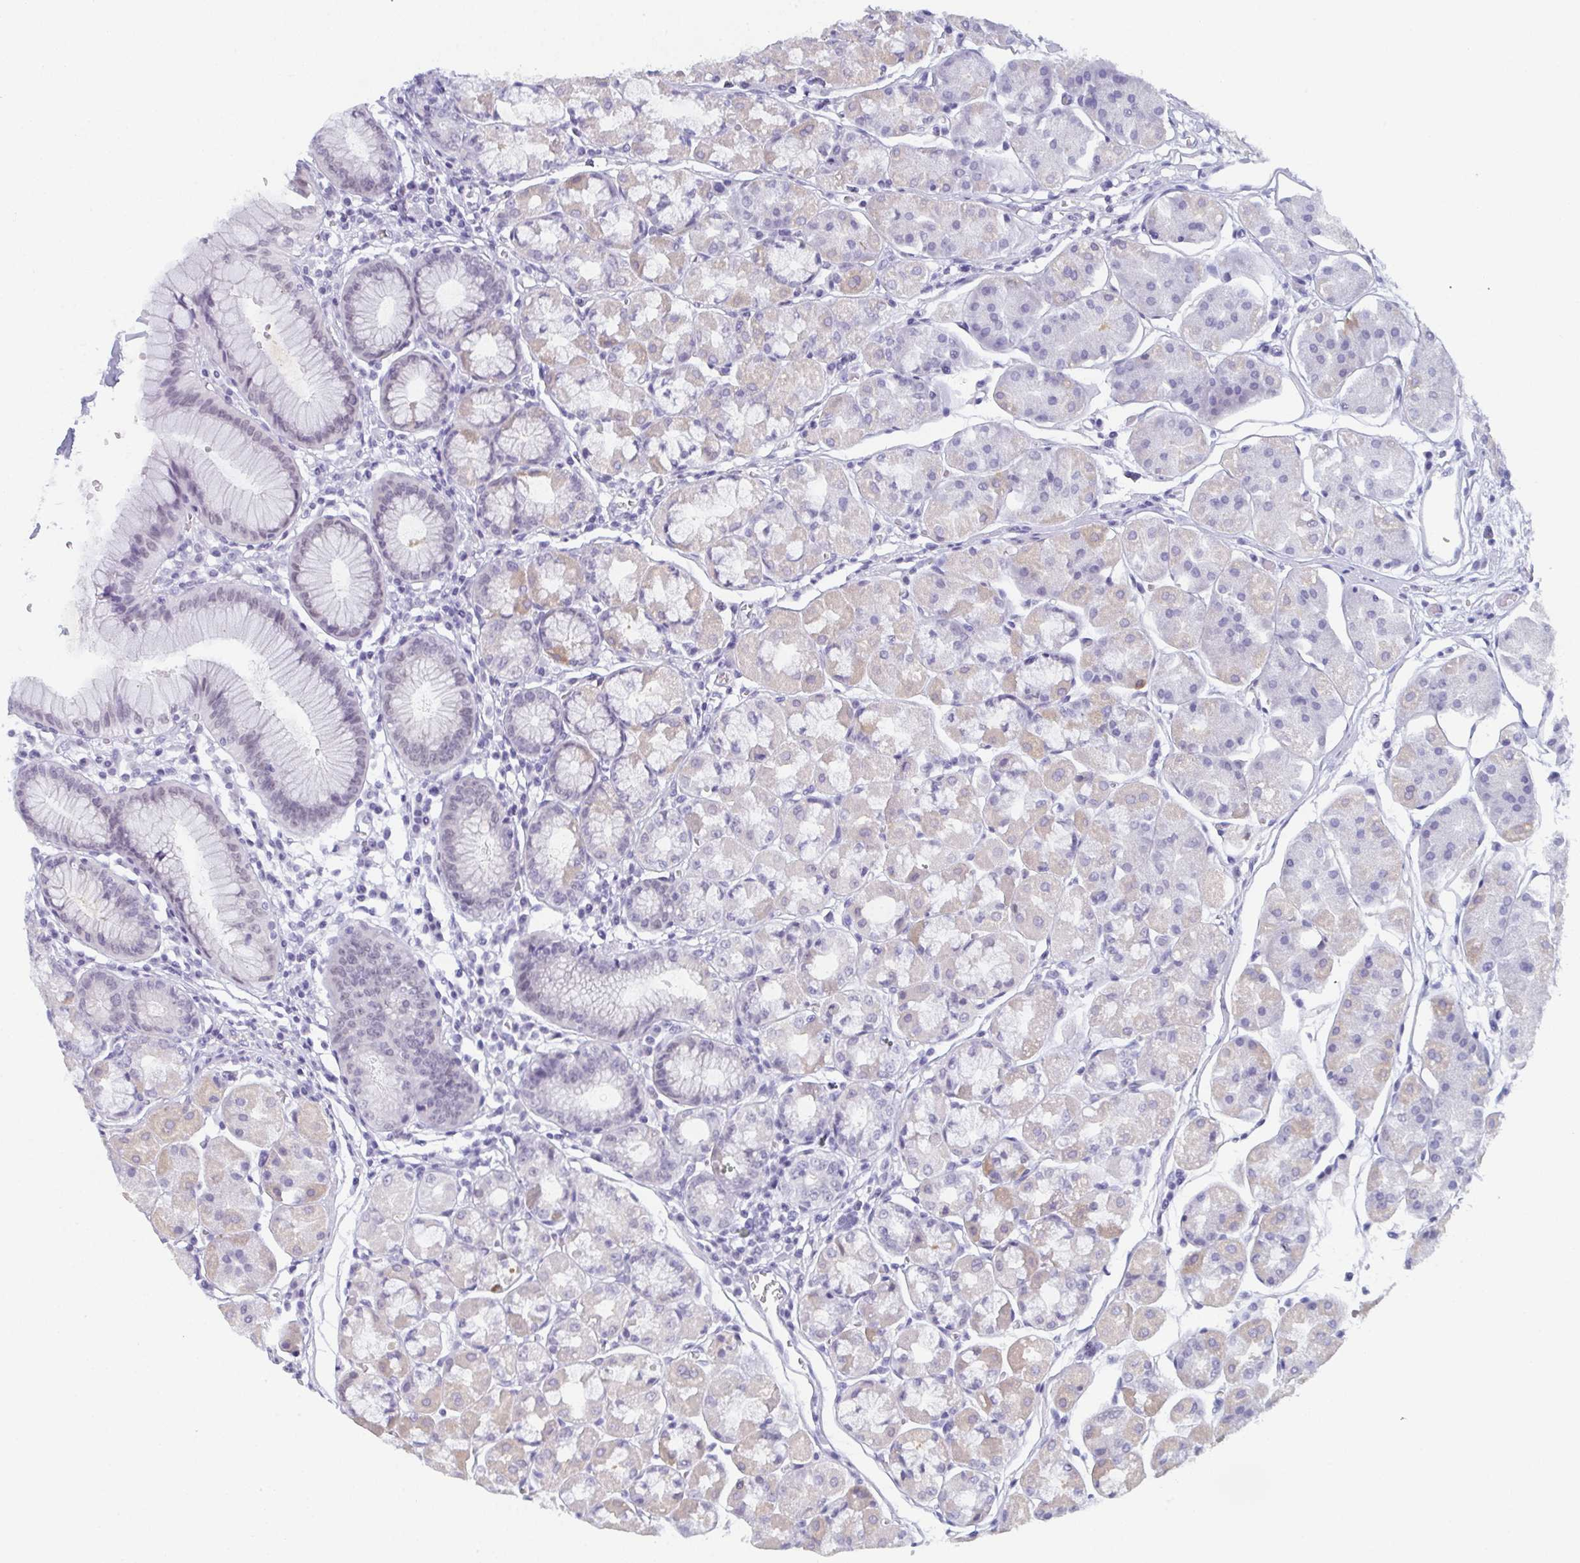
{"staining": {"intensity": "moderate", "quantity": "<25%", "location": "nuclear"}, "tissue": "stomach", "cell_type": "Glandular cells", "image_type": "normal", "snomed": [{"axis": "morphology", "description": "Normal tissue, NOS"}, {"axis": "topography", "description": "Stomach"}], "caption": "Protein analysis of normal stomach demonstrates moderate nuclear positivity in approximately <25% of glandular cells. (Brightfield microscopy of DAB IHC at high magnification).", "gene": "PYCR3", "patient": {"sex": "male", "age": 55}}